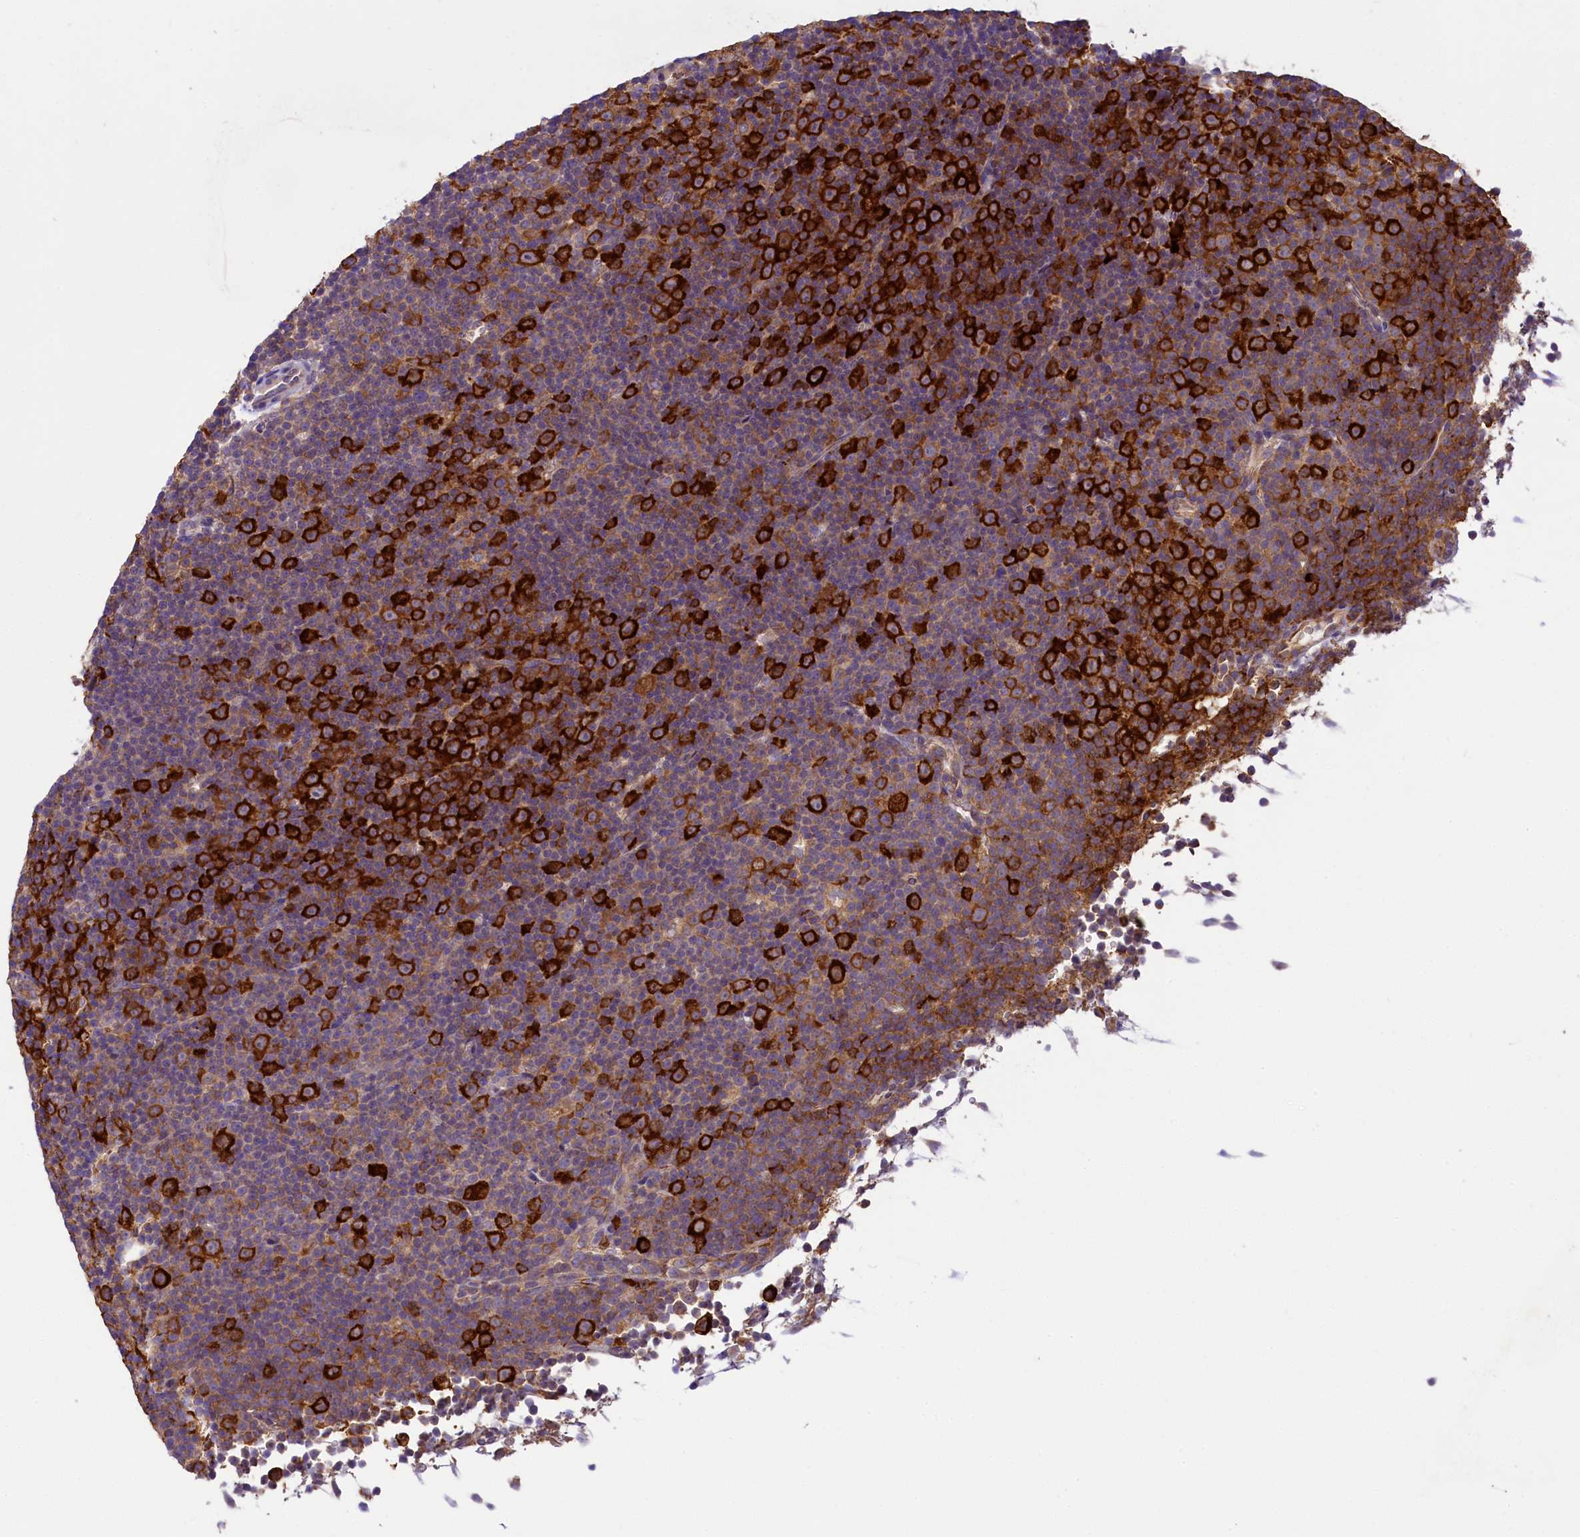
{"staining": {"intensity": "strong", "quantity": "25%-75%", "location": "cytoplasmic/membranous"}, "tissue": "lymphoma", "cell_type": "Tumor cells", "image_type": "cancer", "snomed": [{"axis": "morphology", "description": "Malignant lymphoma, non-Hodgkin's type, Low grade"}, {"axis": "topography", "description": "Lymph node"}], "caption": "Malignant lymphoma, non-Hodgkin's type (low-grade) was stained to show a protein in brown. There is high levels of strong cytoplasmic/membranous staining in about 25%-75% of tumor cells. The protein of interest is shown in brown color, while the nuclei are stained blue.", "gene": "LARP4", "patient": {"sex": "female", "age": 67}}